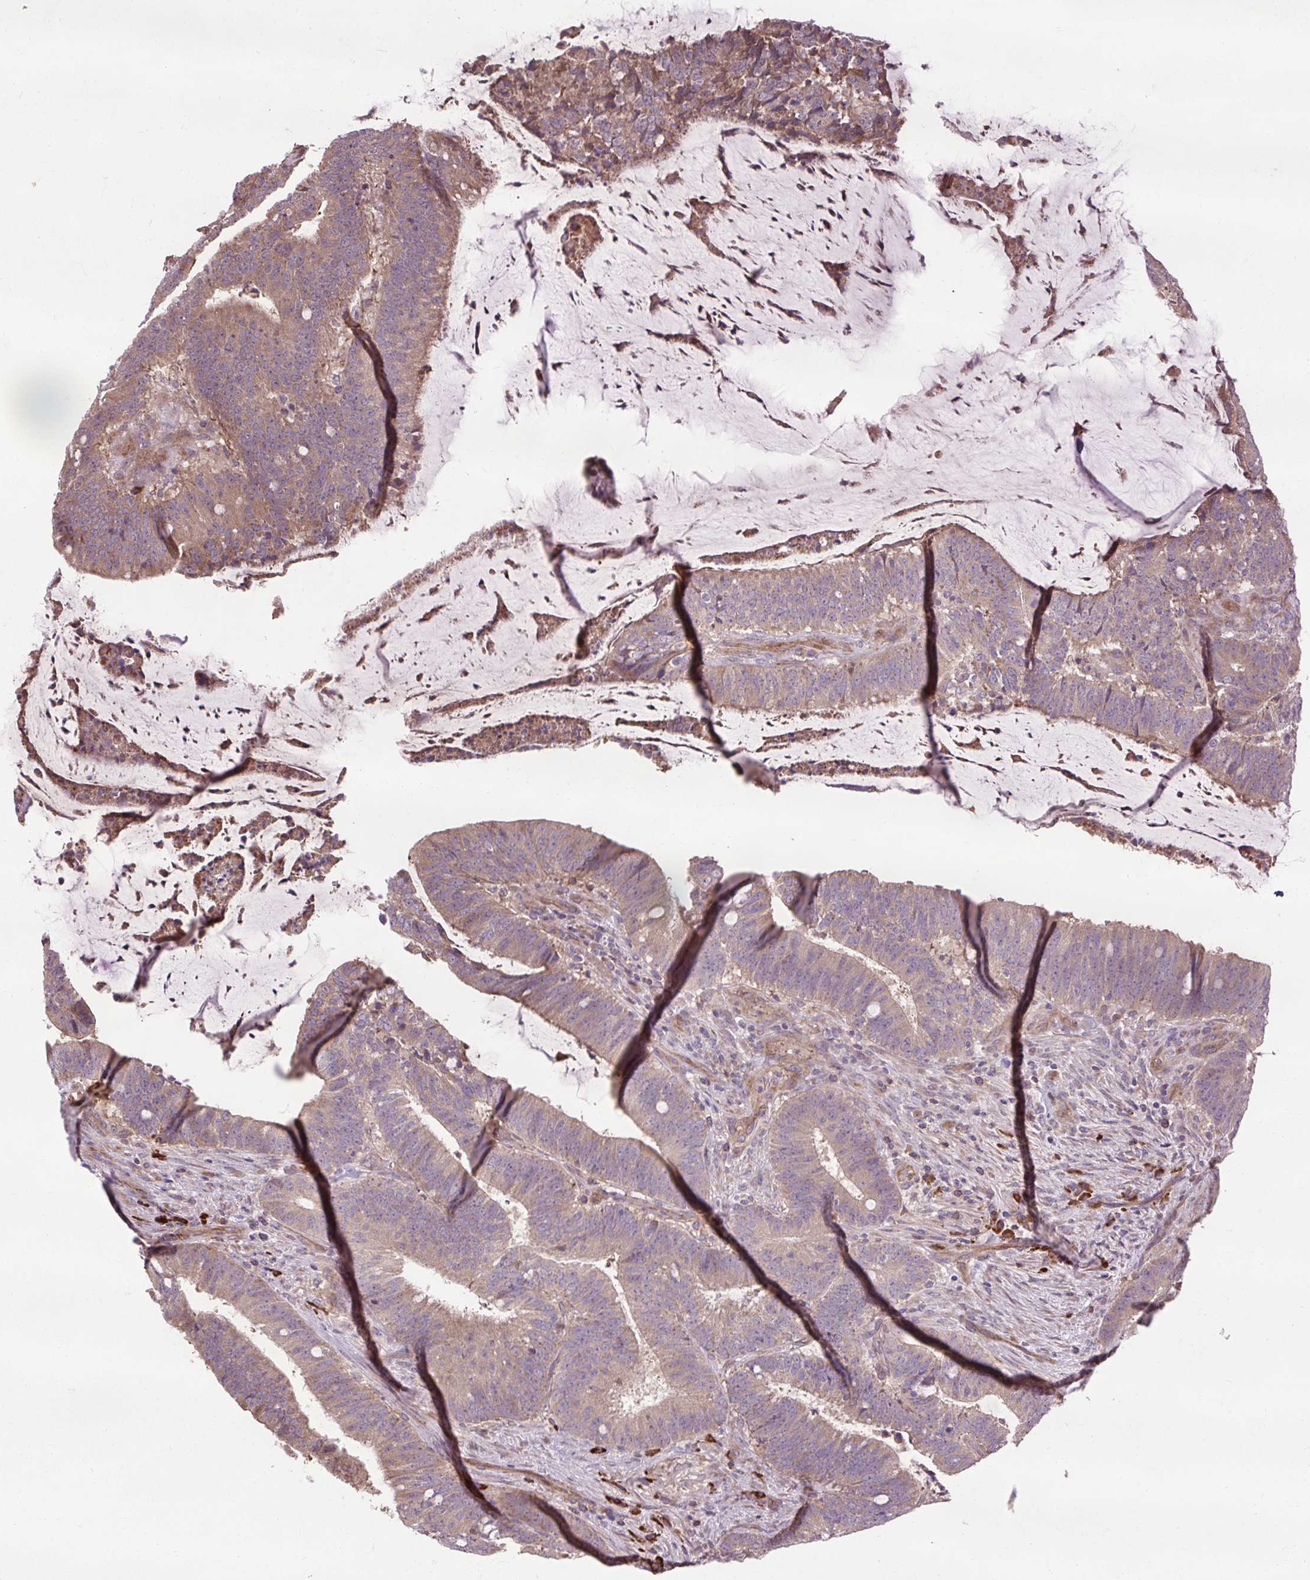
{"staining": {"intensity": "weak", "quantity": ">75%", "location": "cytoplasmic/membranous"}, "tissue": "colorectal cancer", "cell_type": "Tumor cells", "image_type": "cancer", "snomed": [{"axis": "morphology", "description": "Adenocarcinoma, NOS"}, {"axis": "topography", "description": "Colon"}], "caption": "A micrograph of human colorectal cancer (adenocarcinoma) stained for a protein demonstrates weak cytoplasmic/membranous brown staining in tumor cells. The staining is performed using DAB (3,3'-diaminobenzidine) brown chromogen to label protein expression. The nuclei are counter-stained blue using hematoxylin.", "gene": "FLRT1", "patient": {"sex": "female", "age": 43}}